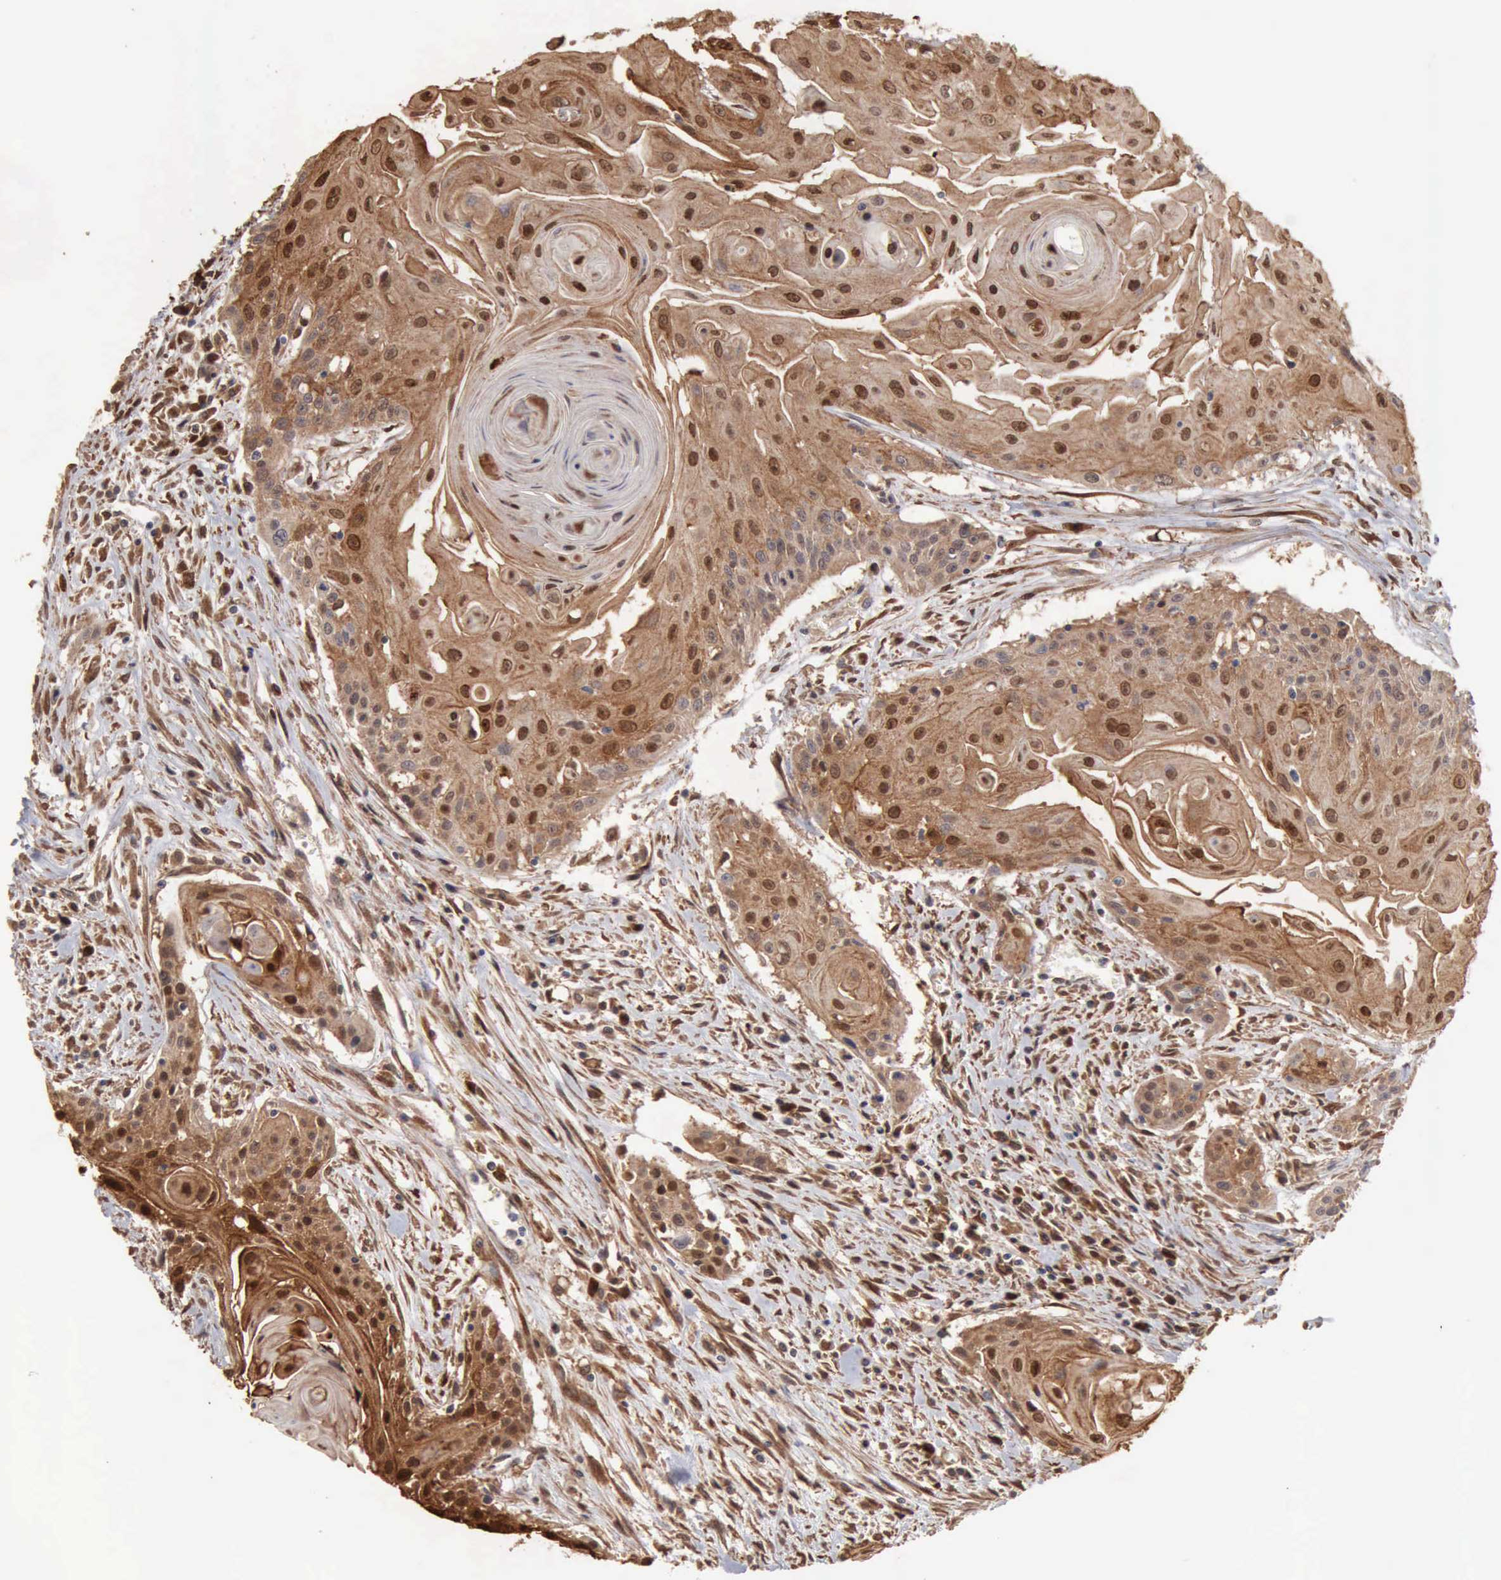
{"staining": {"intensity": "strong", "quantity": ">75%", "location": "cytoplasmic/membranous,nuclear"}, "tissue": "head and neck cancer", "cell_type": "Tumor cells", "image_type": "cancer", "snomed": [{"axis": "morphology", "description": "Squamous cell carcinoma, NOS"}, {"axis": "morphology", "description": "Squamous cell carcinoma, metastatic, NOS"}, {"axis": "topography", "description": "Lymph node"}, {"axis": "topography", "description": "Salivary gland"}, {"axis": "topography", "description": "Head-Neck"}], "caption": "A high amount of strong cytoplasmic/membranous and nuclear staining is present in about >75% of tumor cells in head and neck metastatic squamous cell carcinoma tissue.", "gene": "APOL2", "patient": {"sex": "female", "age": 74}}